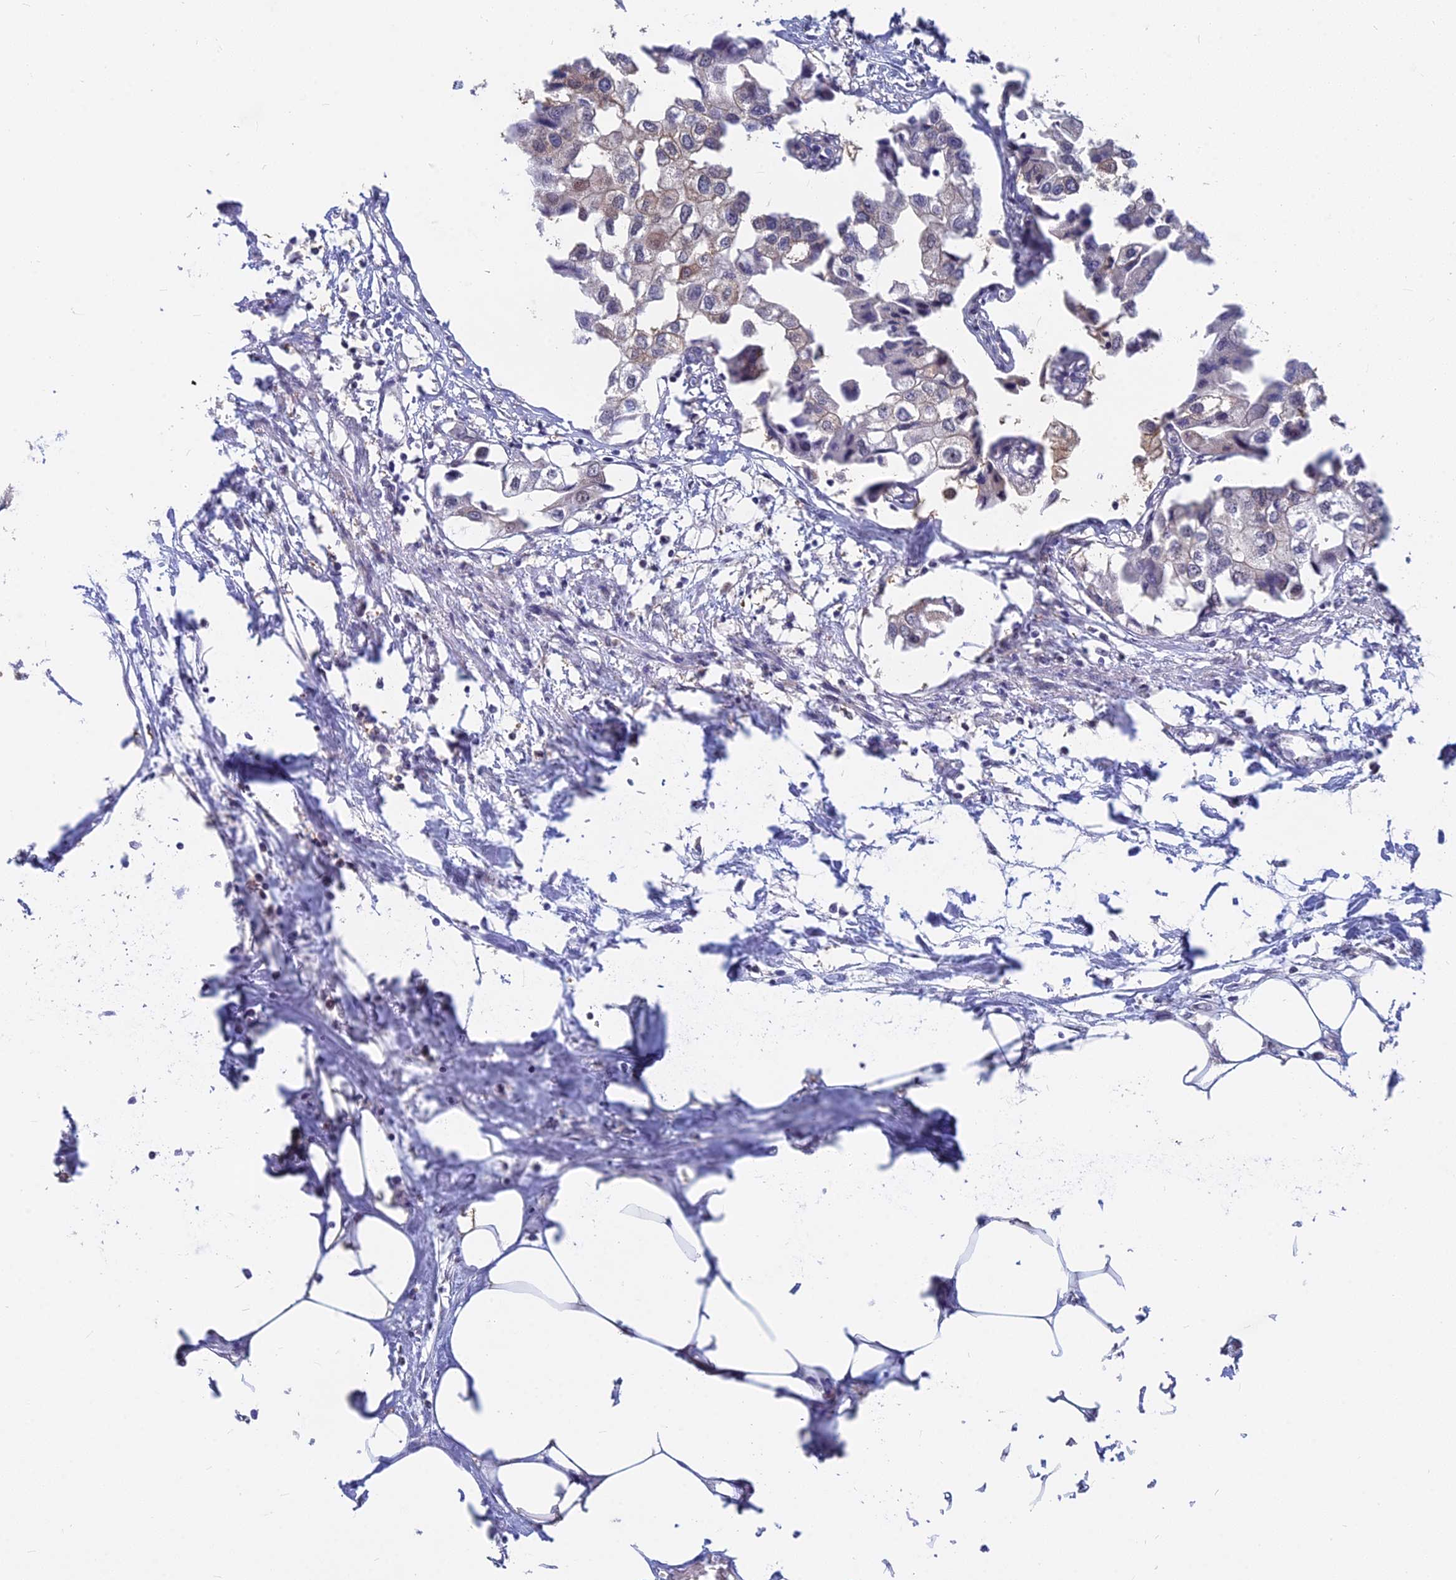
{"staining": {"intensity": "weak", "quantity": "<25%", "location": "cytoplasmic/membranous"}, "tissue": "urothelial cancer", "cell_type": "Tumor cells", "image_type": "cancer", "snomed": [{"axis": "morphology", "description": "Urothelial carcinoma, High grade"}, {"axis": "topography", "description": "Urinary bladder"}], "caption": "Immunohistochemistry of urothelial cancer demonstrates no staining in tumor cells. Brightfield microscopy of immunohistochemistry (IHC) stained with DAB (brown) and hematoxylin (blue), captured at high magnification.", "gene": "B3GALT4", "patient": {"sex": "male", "age": 64}}